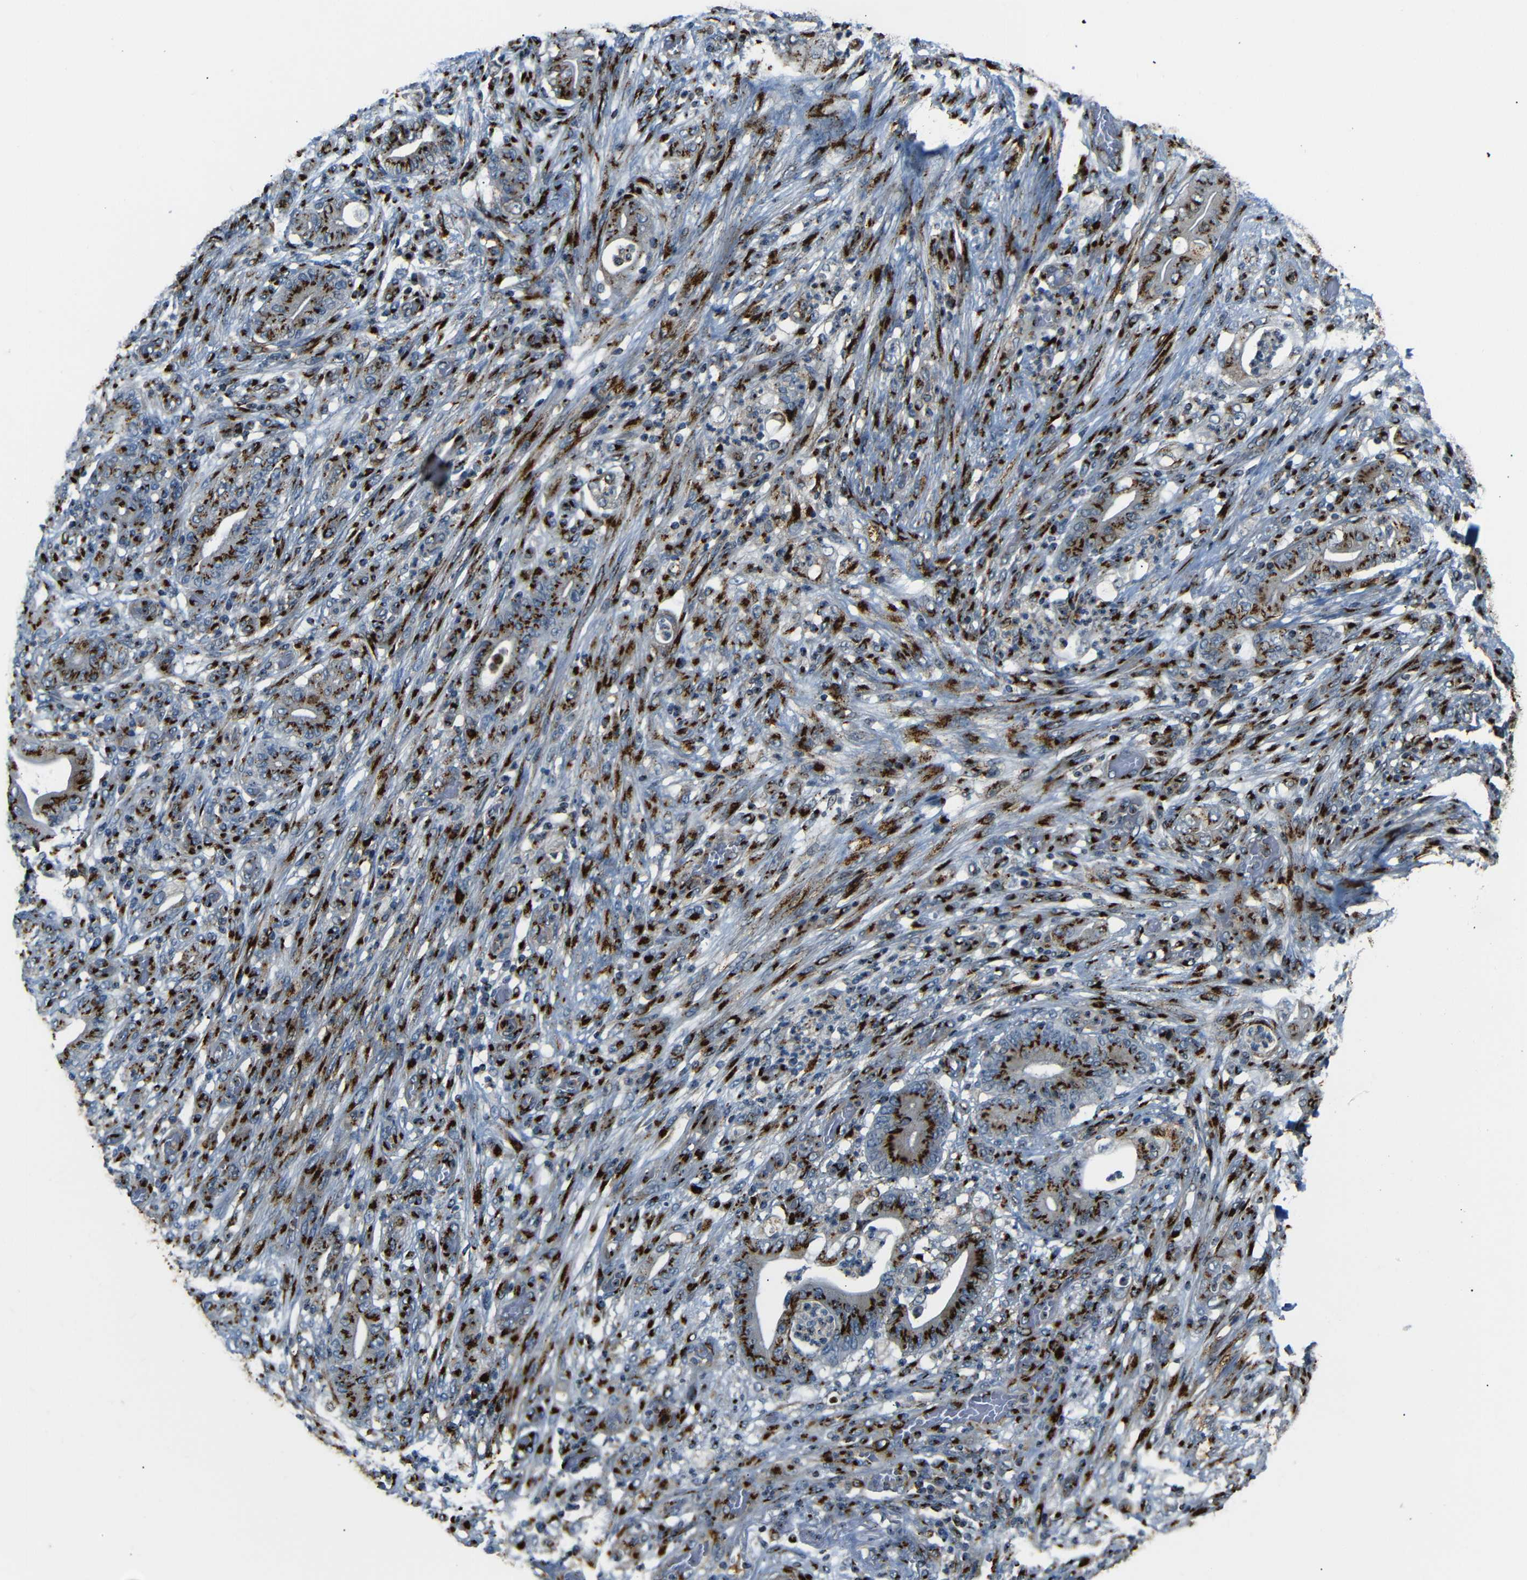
{"staining": {"intensity": "strong", "quantity": ">75%", "location": "cytoplasmic/membranous"}, "tissue": "stomach cancer", "cell_type": "Tumor cells", "image_type": "cancer", "snomed": [{"axis": "morphology", "description": "Adenocarcinoma, NOS"}, {"axis": "topography", "description": "Stomach"}], "caption": "Immunohistochemical staining of human adenocarcinoma (stomach) displays strong cytoplasmic/membranous protein expression in approximately >75% of tumor cells.", "gene": "TGOLN2", "patient": {"sex": "female", "age": 73}}